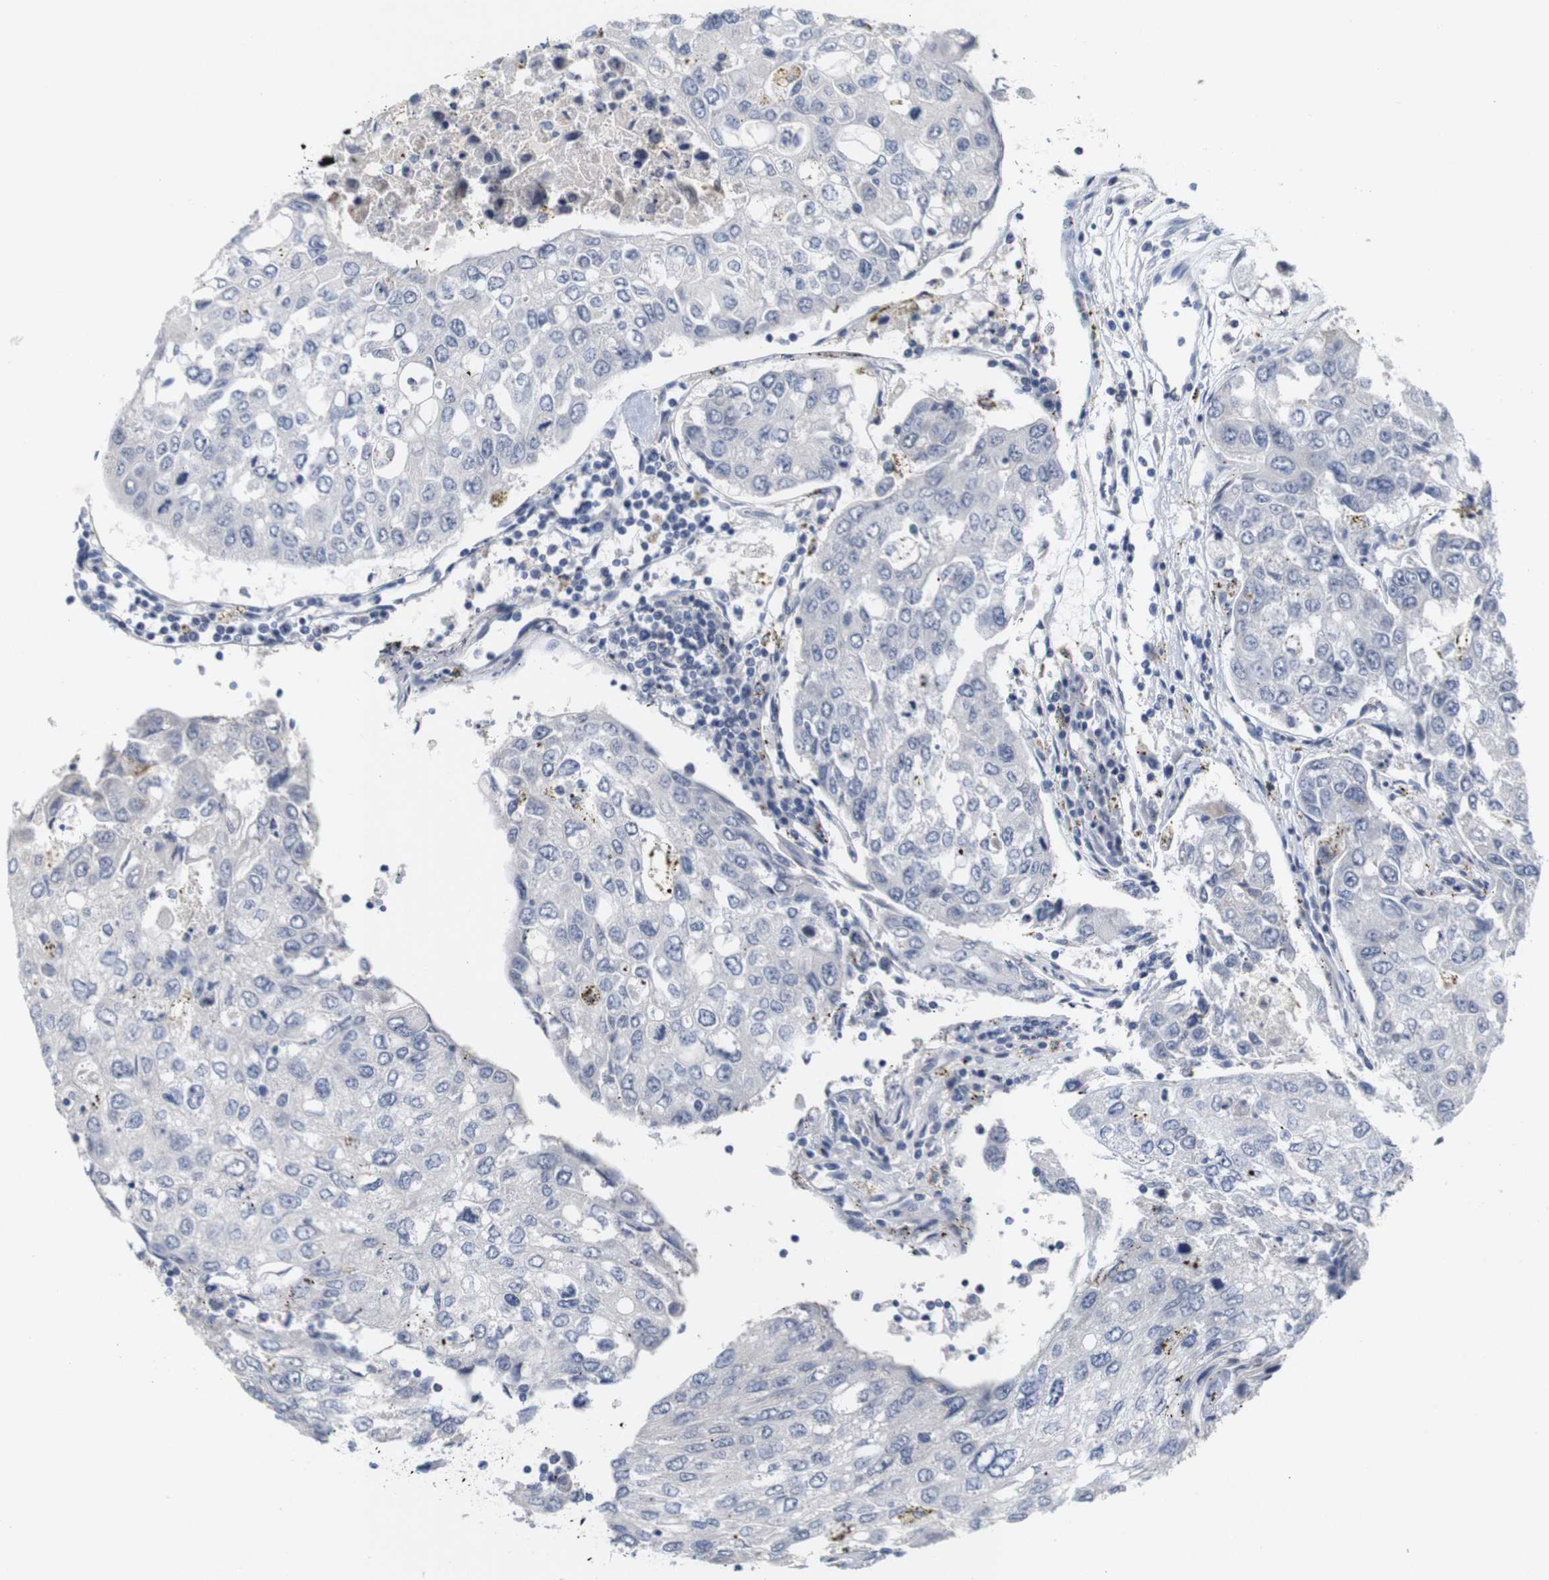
{"staining": {"intensity": "negative", "quantity": "none", "location": "none"}, "tissue": "urothelial cancer", "cell_type": "Tumor cells", "image_type": "cancer", "snomed": [{"axis": "morphology", "description": "Urothelial carcinoma, High grade"}, {"axis": "topography", "description": "Lymph node"}, {"axis": "topography", "description": "Urinary bladder"}], "caption": "This is an IHC histopathology image of human urothelial cancer. There is no staining in tumor cells.", "gene": "CYB561", "patient": {"sex": "male", "age": 51}}